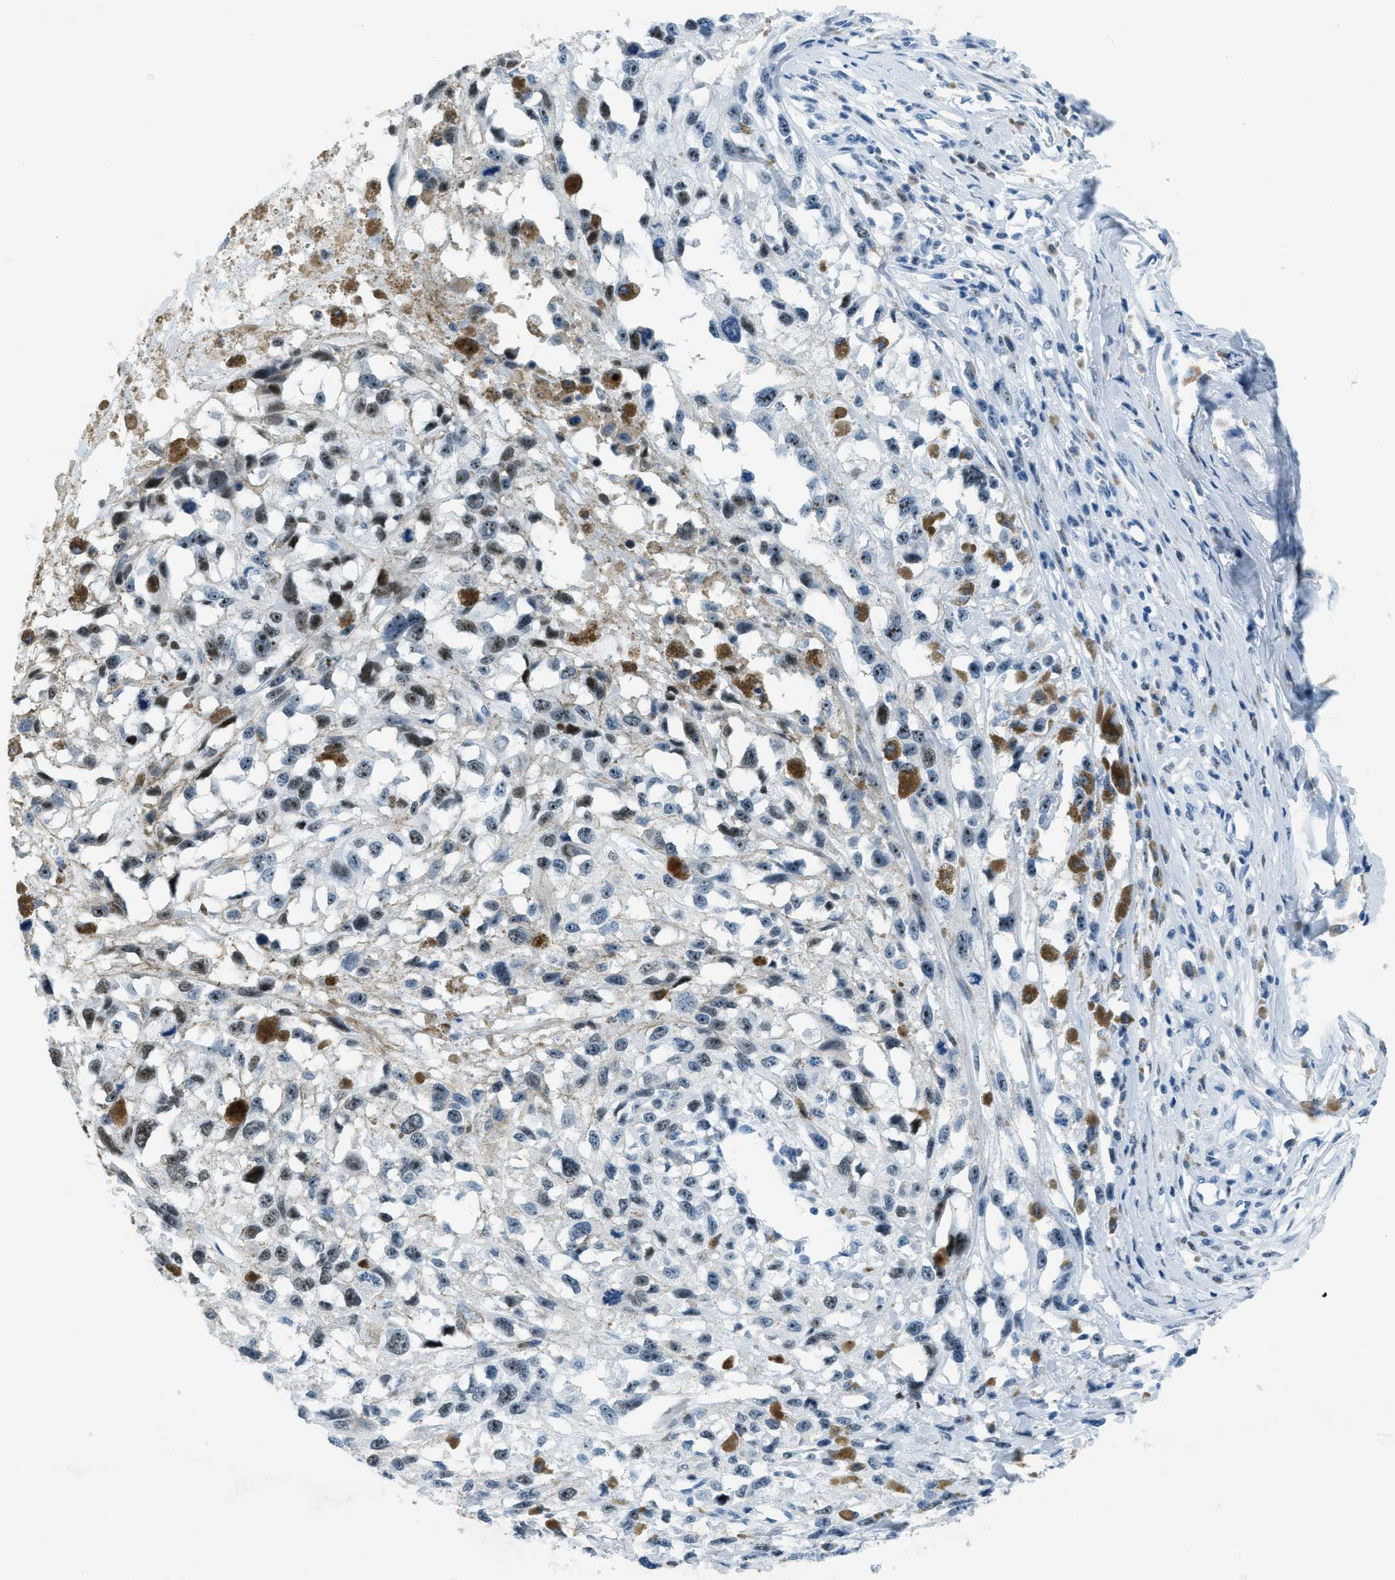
{"staining": {"intensity": "moderate", "quantity": "25%-75%", "location": "nuclear"}, "tissue": "melanoma", "cell_type": "Tumor cells", "image_type": "cancer", "snomed": [{"axis": "morphology", "description": "Malignant melanoma, Metastatic site"}, {"axis": "topography", "description": "Lymph node"}], "caption": "This is an image of immunohistochemistry (IHC) staining of malignant melanoma (metastatic site), which shows moderate positivity in the nuclear of tumor cells.", "gene": "PLA2G2A", "patient": {"sex": "male", "age": 59}}